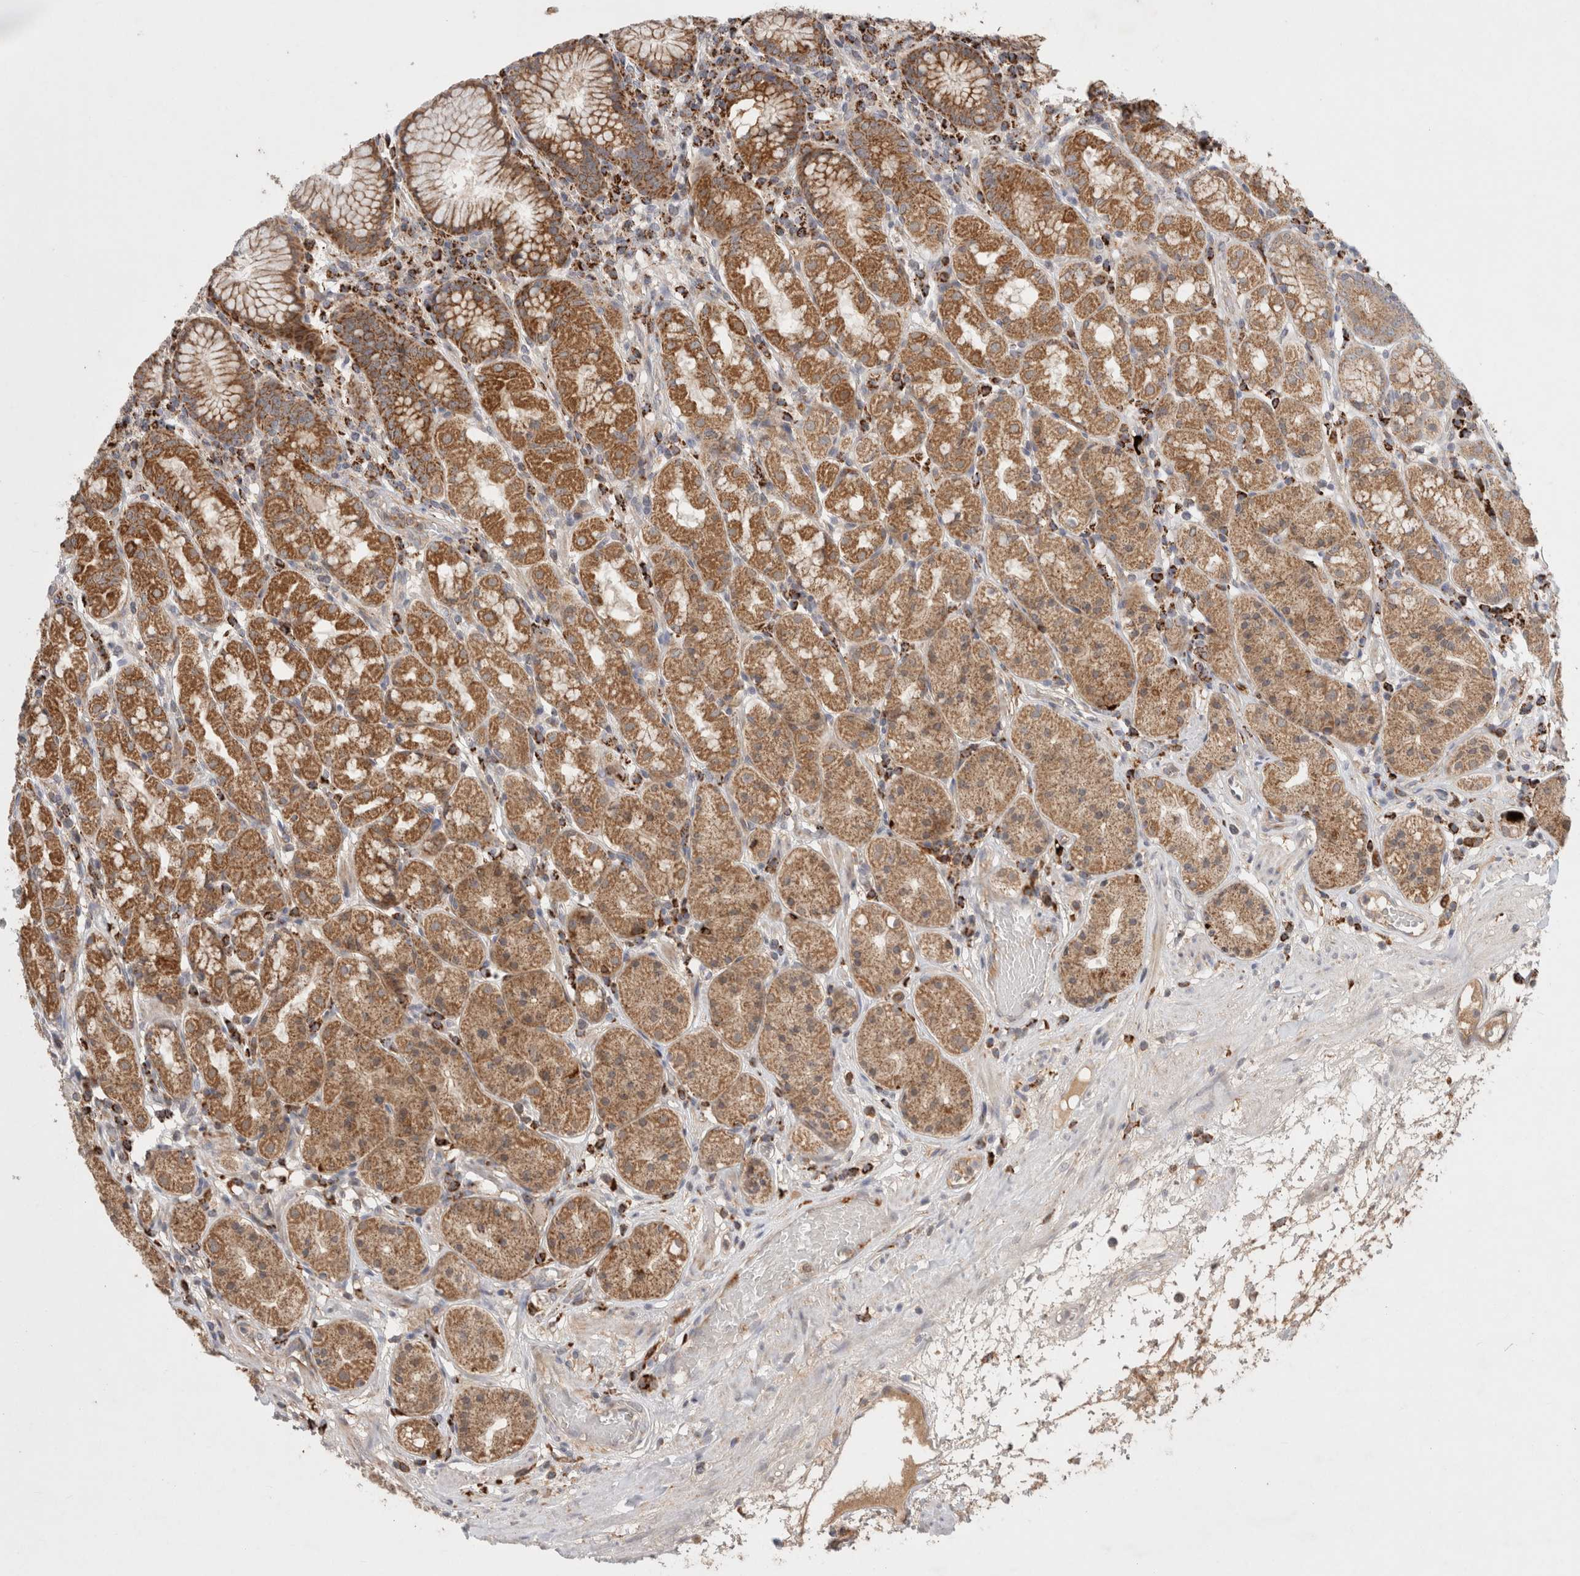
{"staining": {"intensity": "moderate", "quantity": ">75%", "location": "cytoplasmic/membranous"}, "tissue": "stomach", "cell_type": "Glandular cells", "image_type": "normal", "snomed": [{"axis": "morphology", "description": "Normal tissue, NOS"}, {"axis": "topography", "description": "Stomach, lower"}], "caption": "A high-resolution image shows IHC staining of unremarkable stomach, which demonstrates moderate cytoplasmic/membranous staining in approximately >75% of glandular cells. The staining was performed using DAB to visualize the protein expression in brown, while the nuclei were stained in blue with hematoxylin (Magnification: 20x).", "gene": "HROB", "patient": {"sex": "female", "age": 56}}